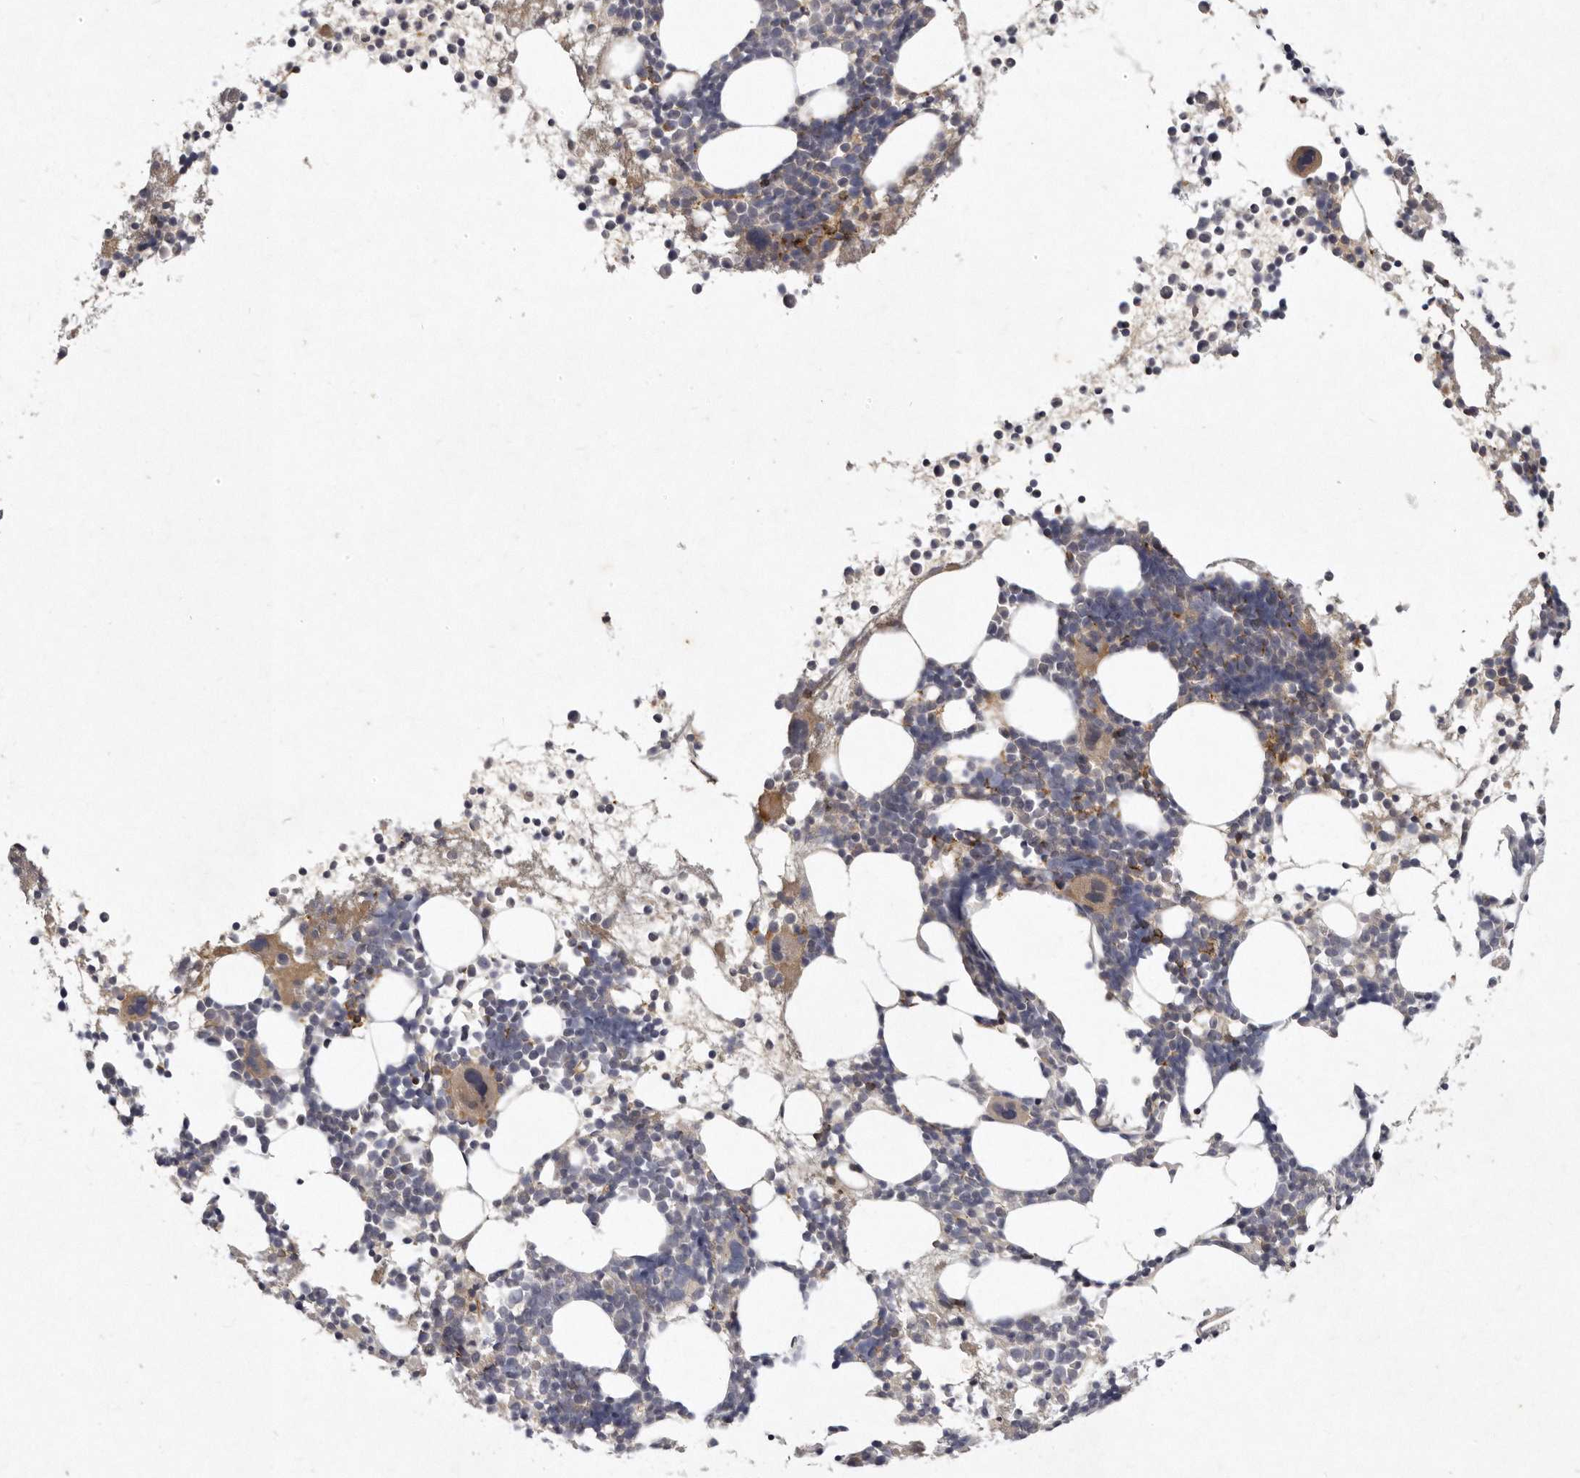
{"staining": {"intensity": "weak", "quantity": ">75%", "location": "cytoplasmic/membranous"}, "tissue": "bone marrow", "cell_type": "Hematopoietic cells", "image_type": "normal", "snomed": [{"axis": "morphology", "description": "Normal tissue, NOS"}, {"axis": "topography", "description": "Bone marrow"}], "caption": "Immunohistochemical staining of unremarkable human bone marrow reveals weak cytoplasmic/membranous protein staining in approximately >75% of hematopoietic cells.", "gene": "SLC22A1", "patient": {"sex": "female", "age": 57}}